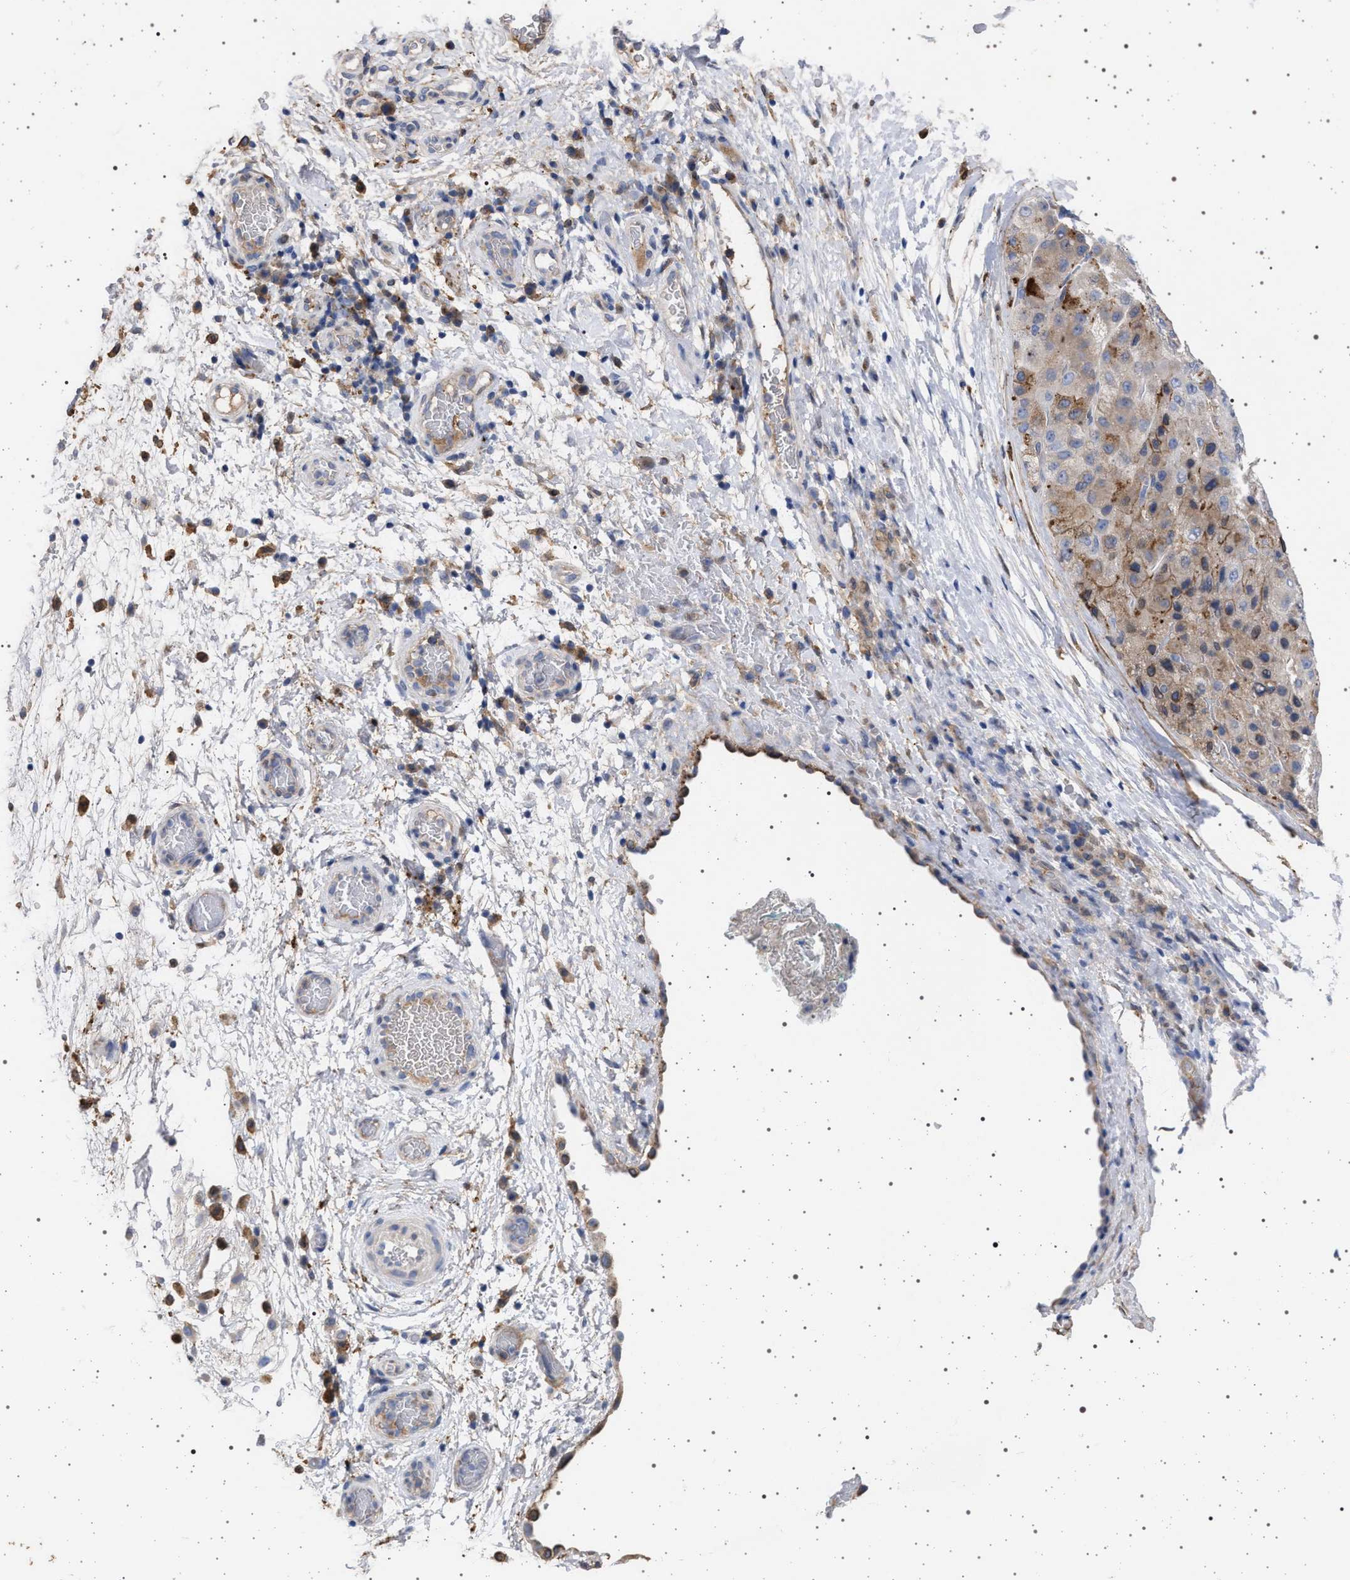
{"staining": {"intensity": "weak", "quantity": "25%-75%", "location": "cytoplasmic/membranous"}, "tissue": "liver cancer", "cell_type": "Tumor cells", "image_type": "cancer", "snomed": [{"axis": "morphology", "description": "Carcinoma, Hepatocellular, NOS"}, {"axis": "topography", "description": "Liver"}], "caption": "Brown immunohistochemical staining in human liver cancer reveals weak cytoplasmic/membranous positivity in approximately 25%-75% of tumor cells.", "gene": "PLG", "patient": {"sex": "male", "age": 80}}